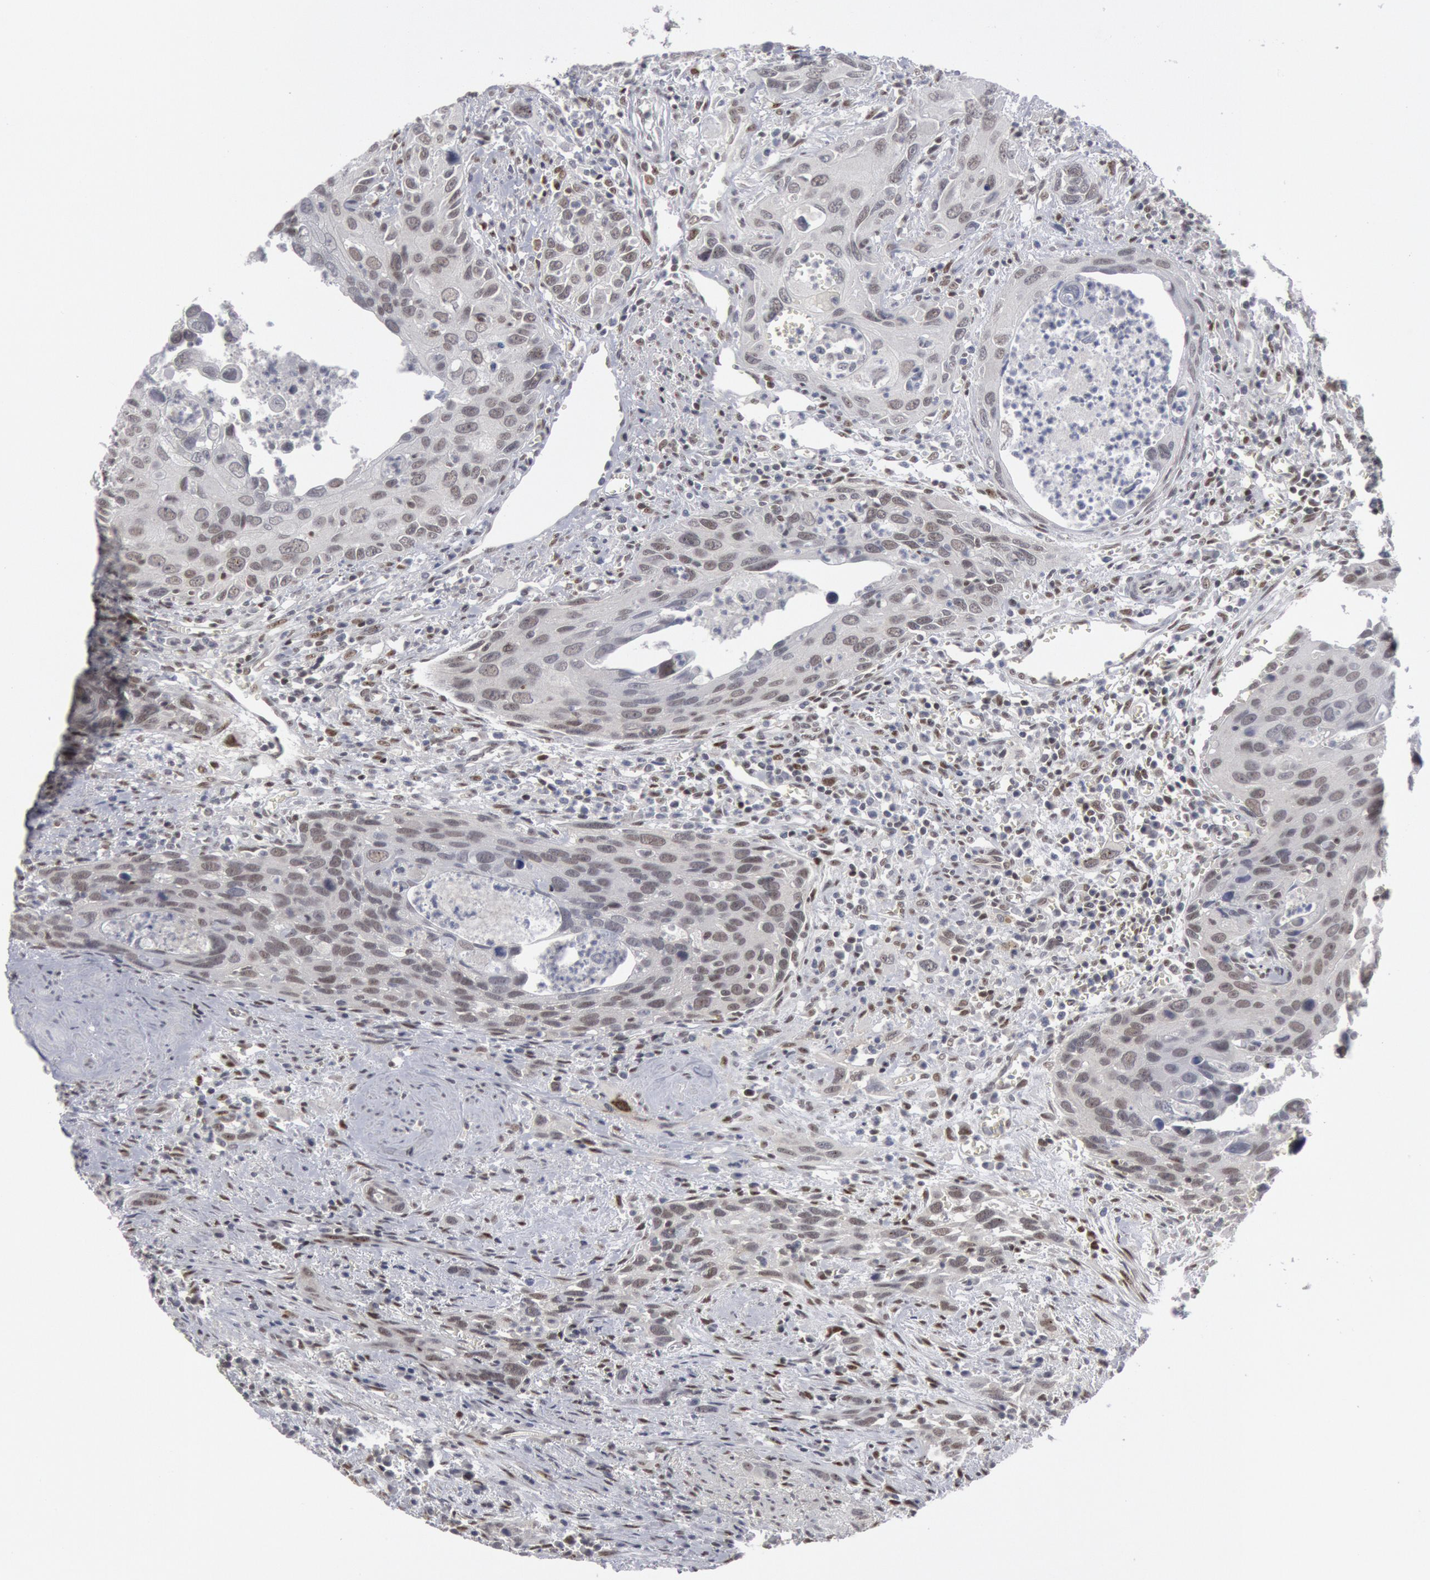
{"staining": {"intensity": "weak", "quantity": "<25%", "location": "nuclear"}, "tissue": "urothelial cancer", "cell_type": "Tumor cells", "image_type": "cancer", "snomed": [{"axis": "morphology", "description": "Urothelial carcinoma, High grade"}, {"axis": "topography", "description": "Urinary bladder"}], "caption": "The histopathology image reveals no staining of tumor cells in high-grade urothelial carcinoma.", "gene": "FOXO1", "patient": {"sex": "male", "age": 71}}